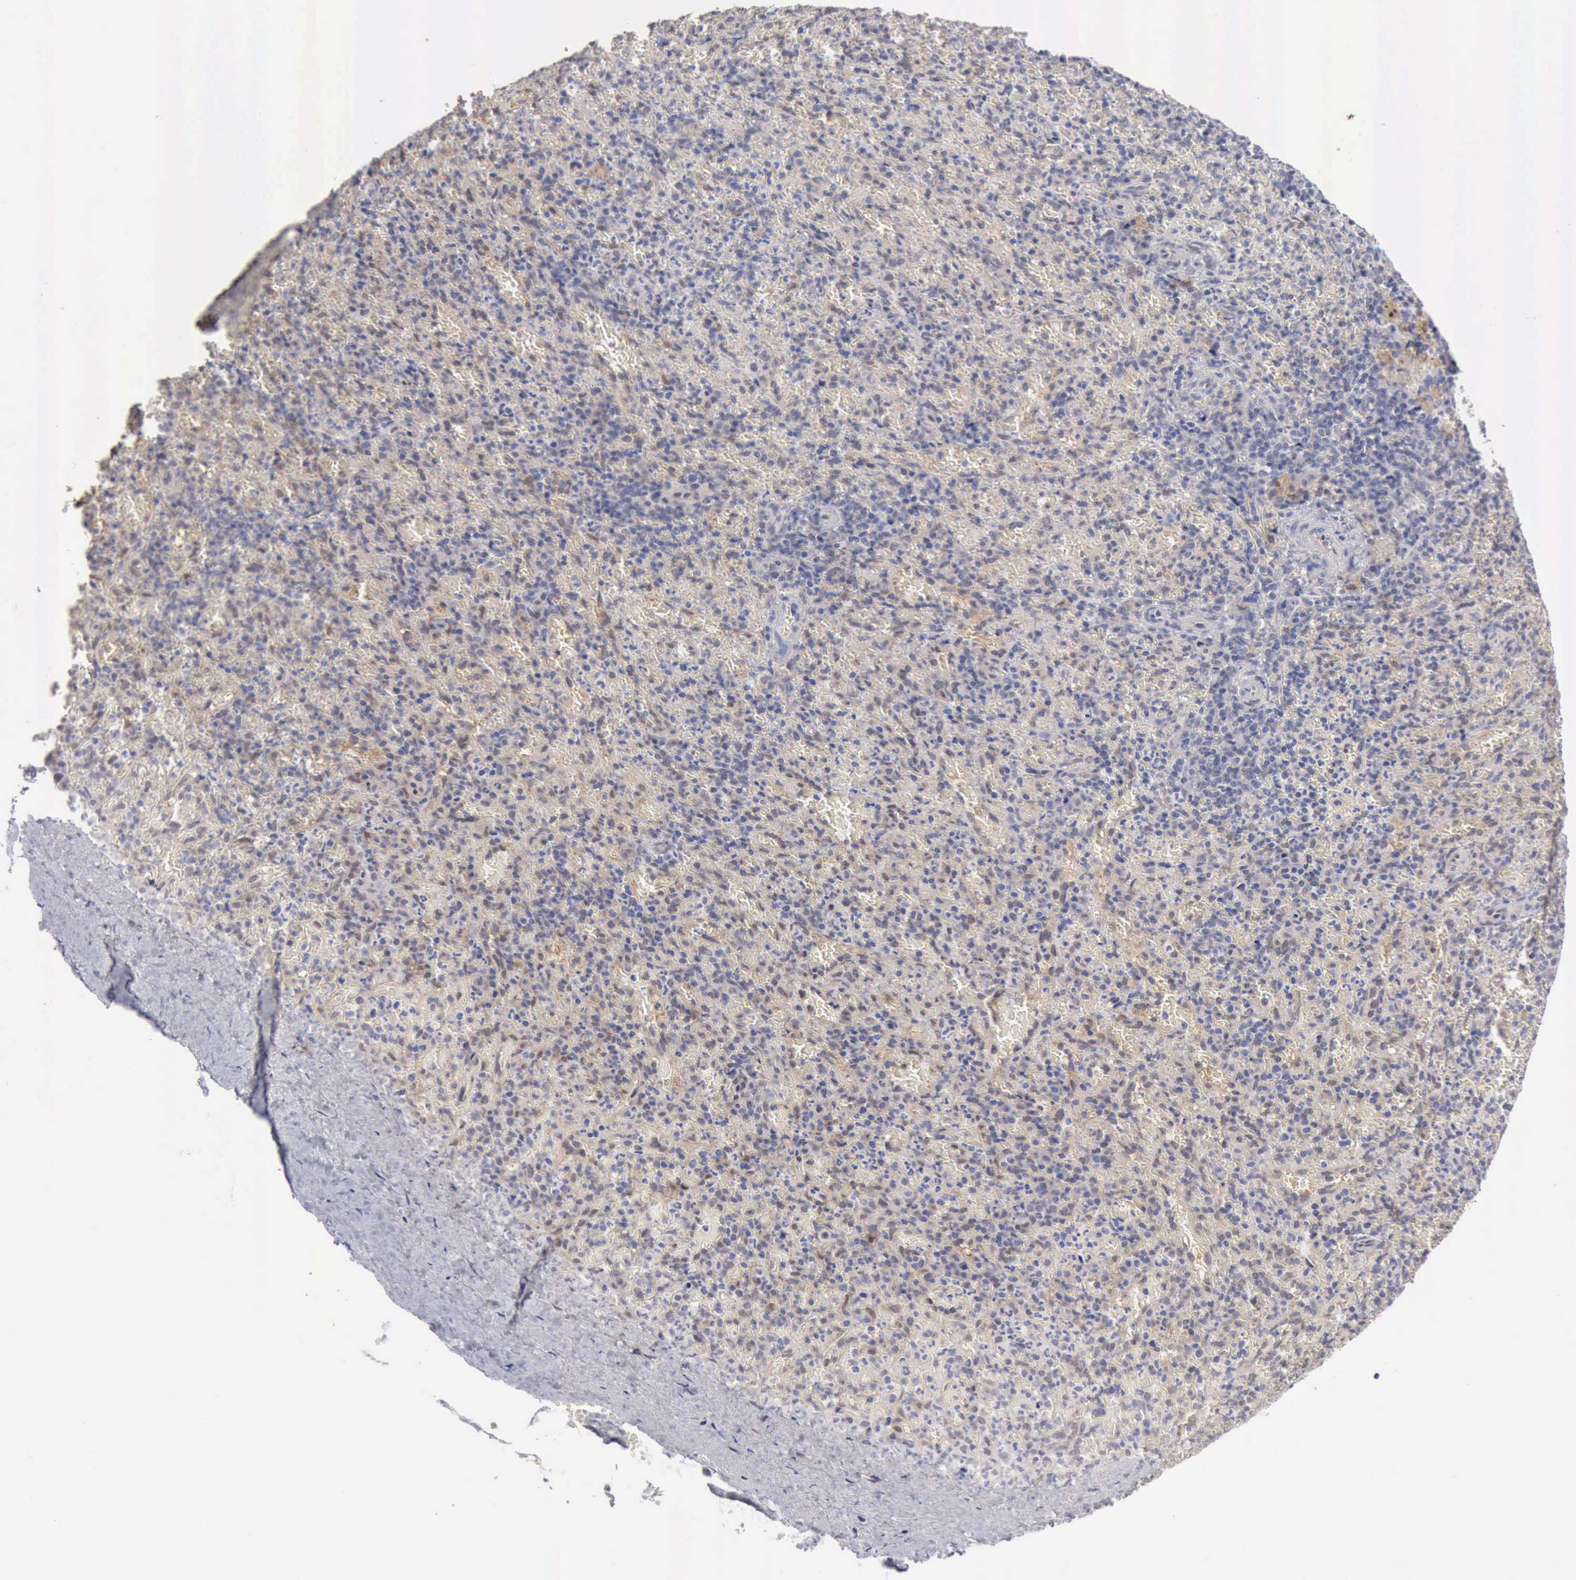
{"staining": {"intensity": "weak", "quantity": ">75%", "location": "cytoplasmic/membranous"}, "tissue": "spleen", "cell_type": "Cells in red pulp", "image_type": "normal", "snomed": [{"axis": "morphology", "description": "Normal tissue, NOS"}, {"axis": "topography", "description": "Spleen"}], "caption": "The image demonstrates staining of normal spleen, revealing weak cytoplasmic/membranous protein positivity (brown color) within cells in red pulp.", "gene": "PTGR2", "patient": {"sex": "female", "age": 50}}